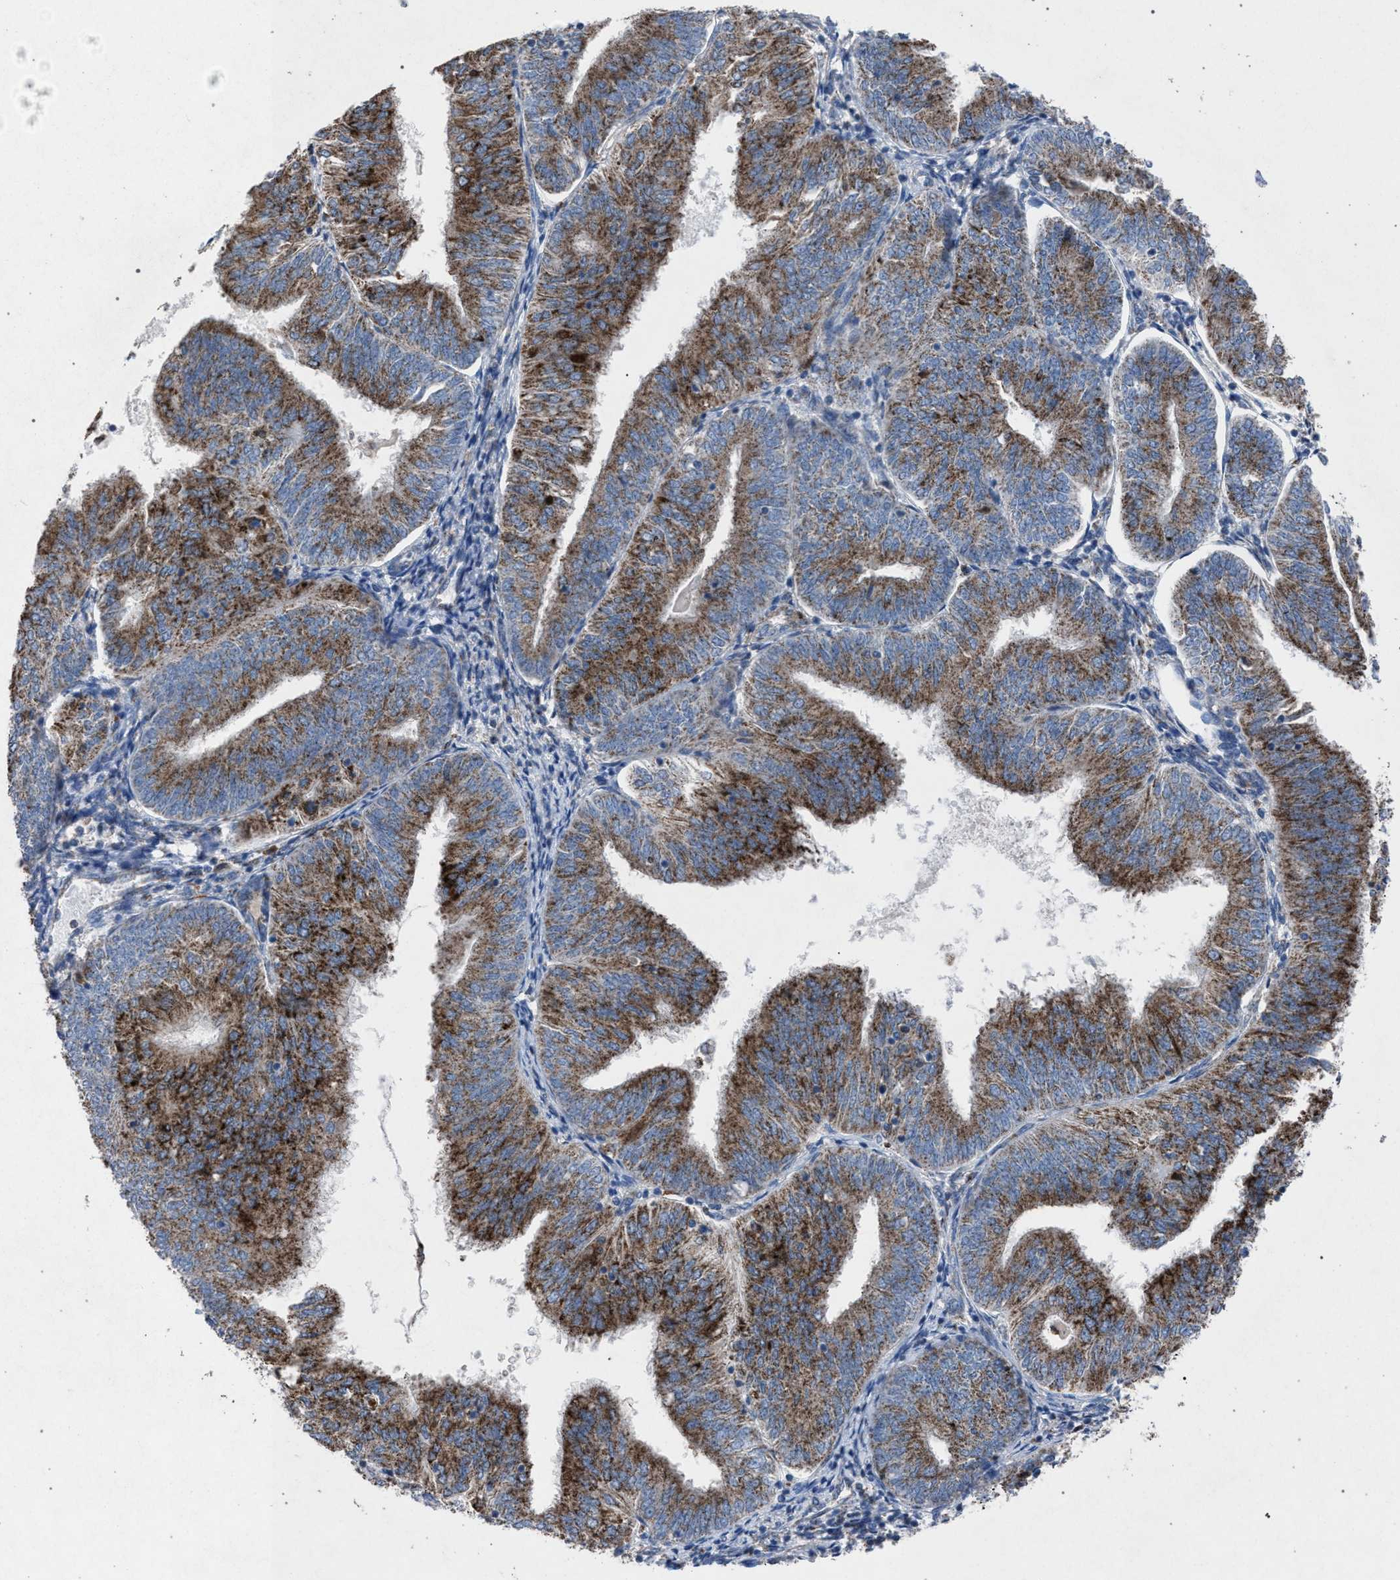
{"staining": {"intensity": "moderate", "quantity": ">75%", "location": "cytoplasmic/membranous"}, "tissue": "endometrial cancer", "cell_type": "Tumor cells", "image_type": "cancer", "snomed": [{"axis": "morphology", "description": "Adenocarcinoma, NOS"}, {"axis": "topography", "description": "Endometrium"}], "caption": "Human endometrial cancer (adenocarcinoma) stained with a protein marker exhibits moderate staining in tumor cells.", "gene": "HSD17B4", "patient": {"sex": "female", "age": 58}}